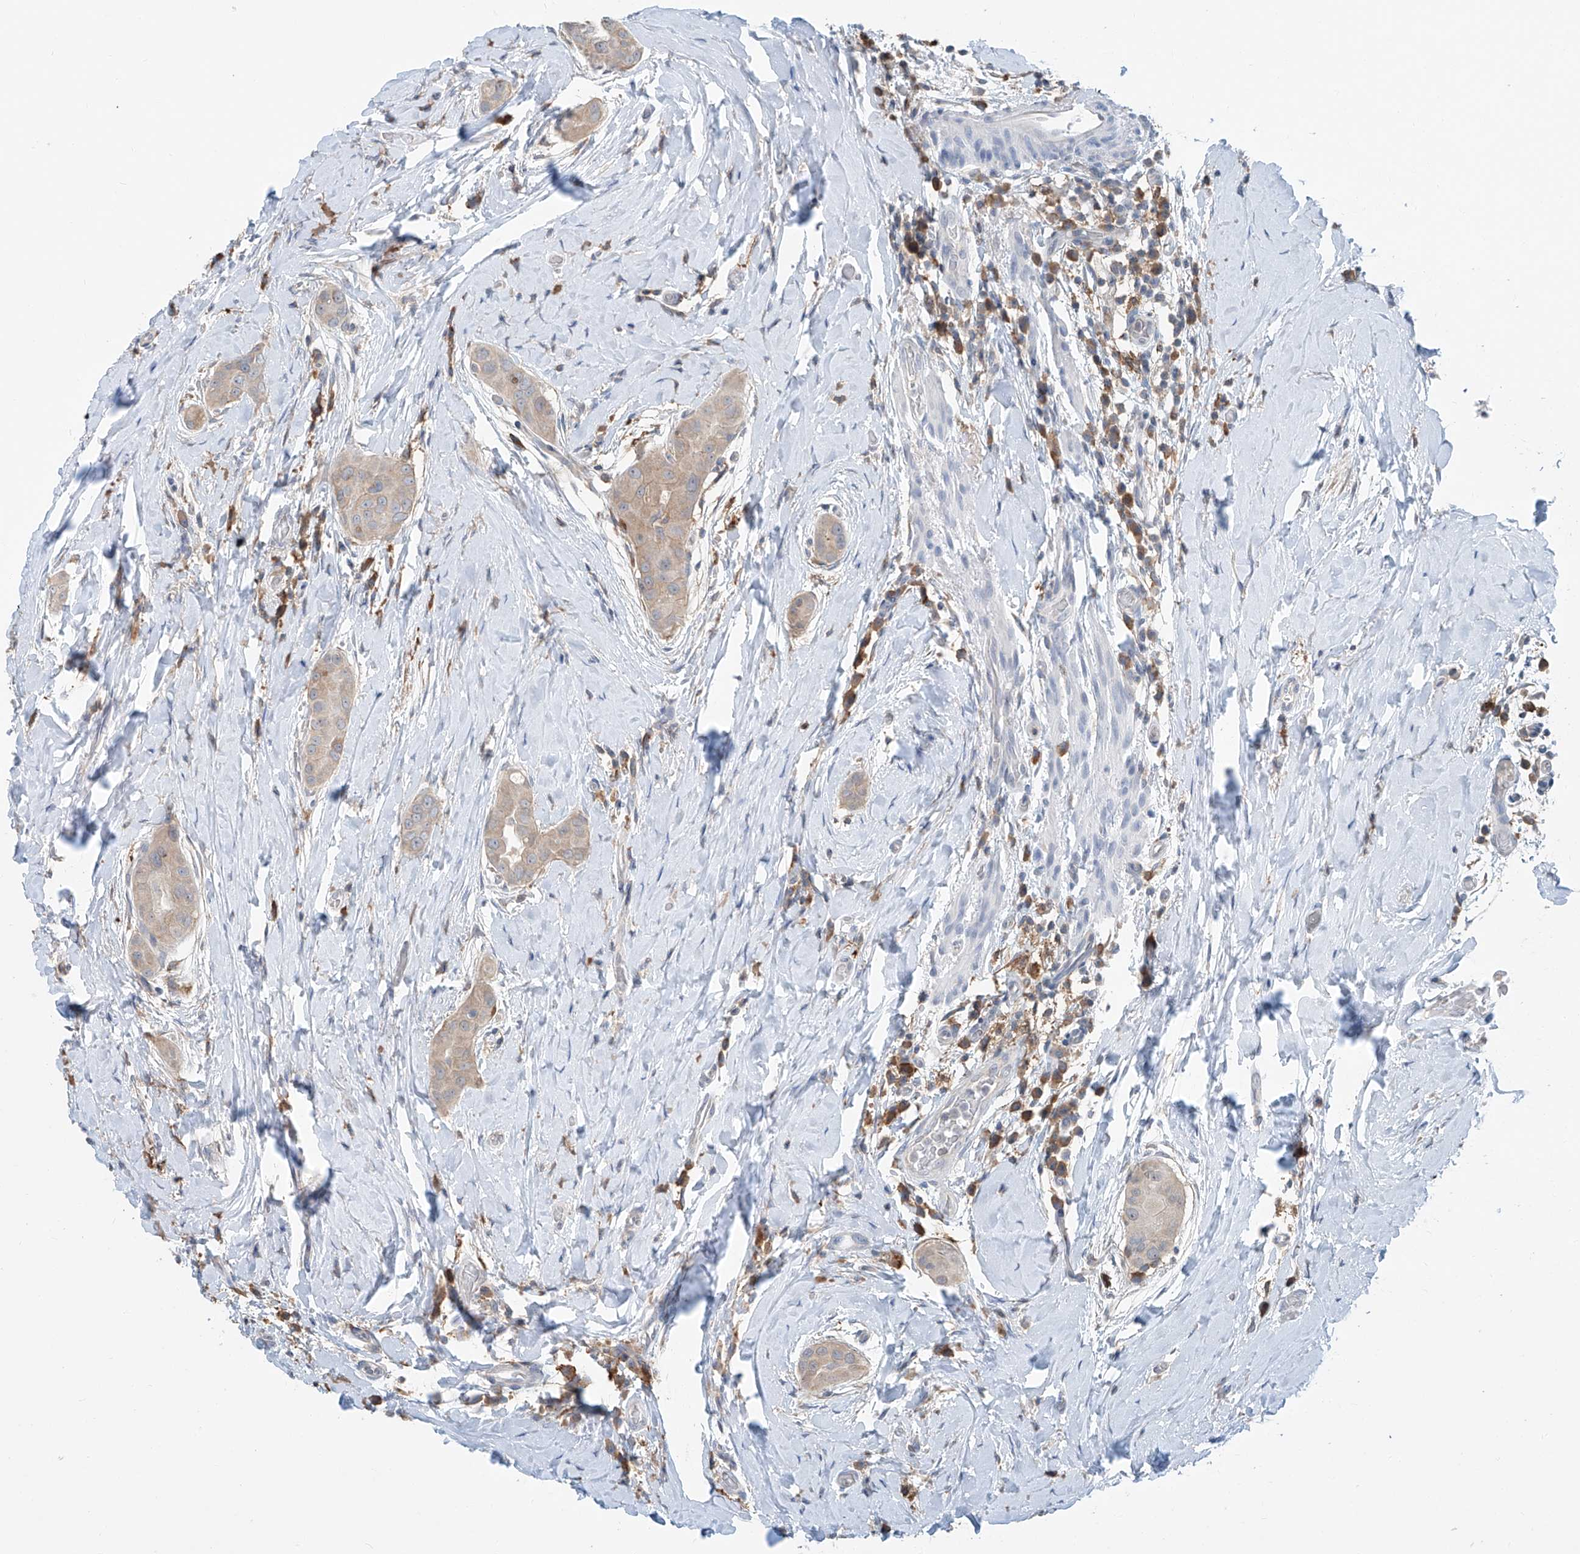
{"staining": {"intensity": "weak", "quantity": "25%-75%", "location": "cytoplasmic/membranous"}, "tissue": "thyroid cancer", "cell_type": "Tumor cells", "image_type": "cancer", "snomed": [{"axis": "morphology", "description": "Papillary adenocarcinoma, NOS"}, {"axis": "topography", "description": "Thyroid gland"}], "caption": "A histopathology image of human thyroid cancer stained for a protein reveals weak cytoplasmic/membranous brown staining in tumor cells.", "gene": "KCNK10", "patient": {"sex": "male", "age": 33}}